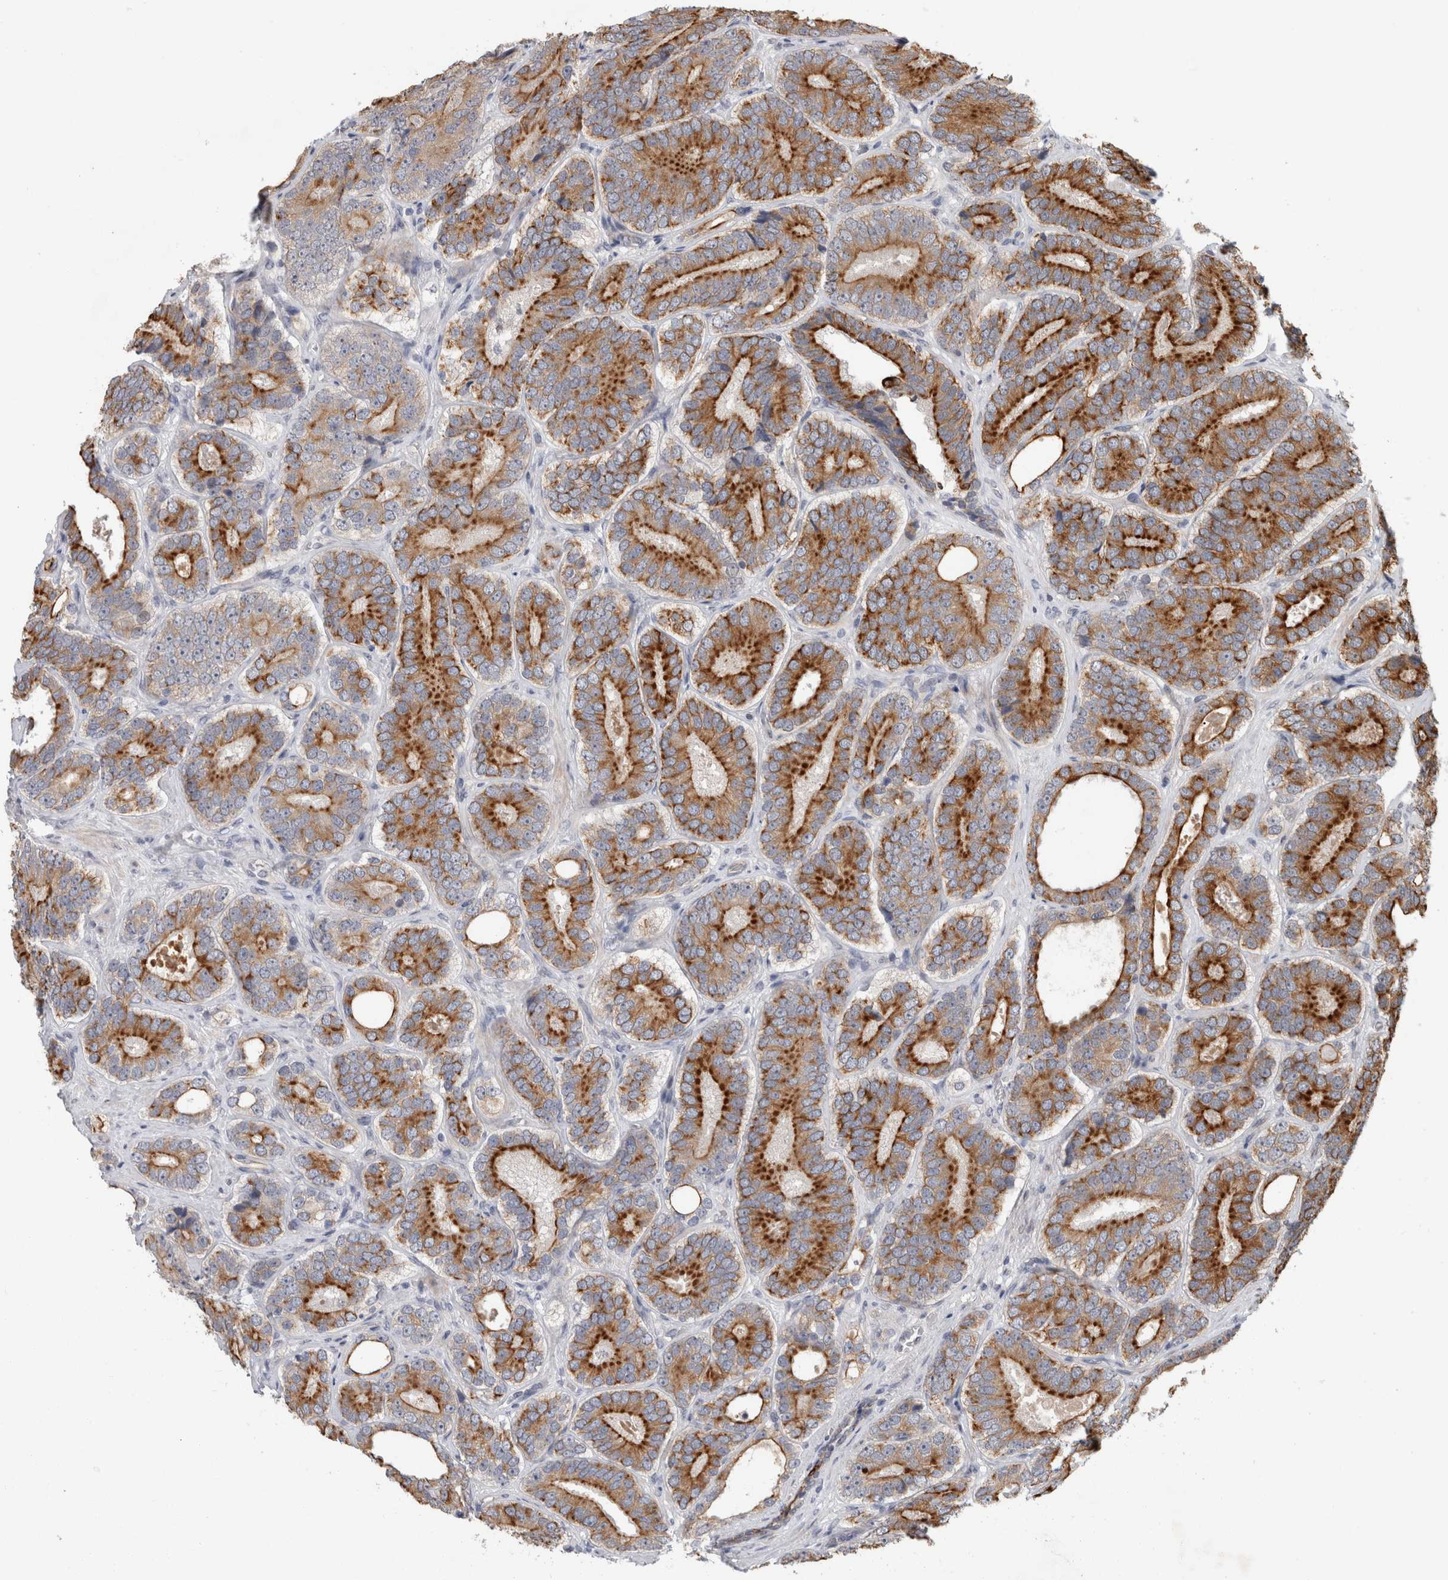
{"staining": {"intensity": "strong", "quantity": ">75%", "location": "cytoplasmic/membranous"}, "tissue": "prostate cancer", "cell_type": "Tumor cells", "image_type": "cancer", "snomed": [{"axis": "morphology", "description": "Adenocarcinoma, High grade"}, {"axis": "topography", "description": "Prostate"}], "caption": "Tumor cells display high levels of strong cytoplasmic/membranous positivity in about >75% of cells in prostate cancer.", "gene": "CRISPLD1", "patient": {"sex": "male", "age": 56}}